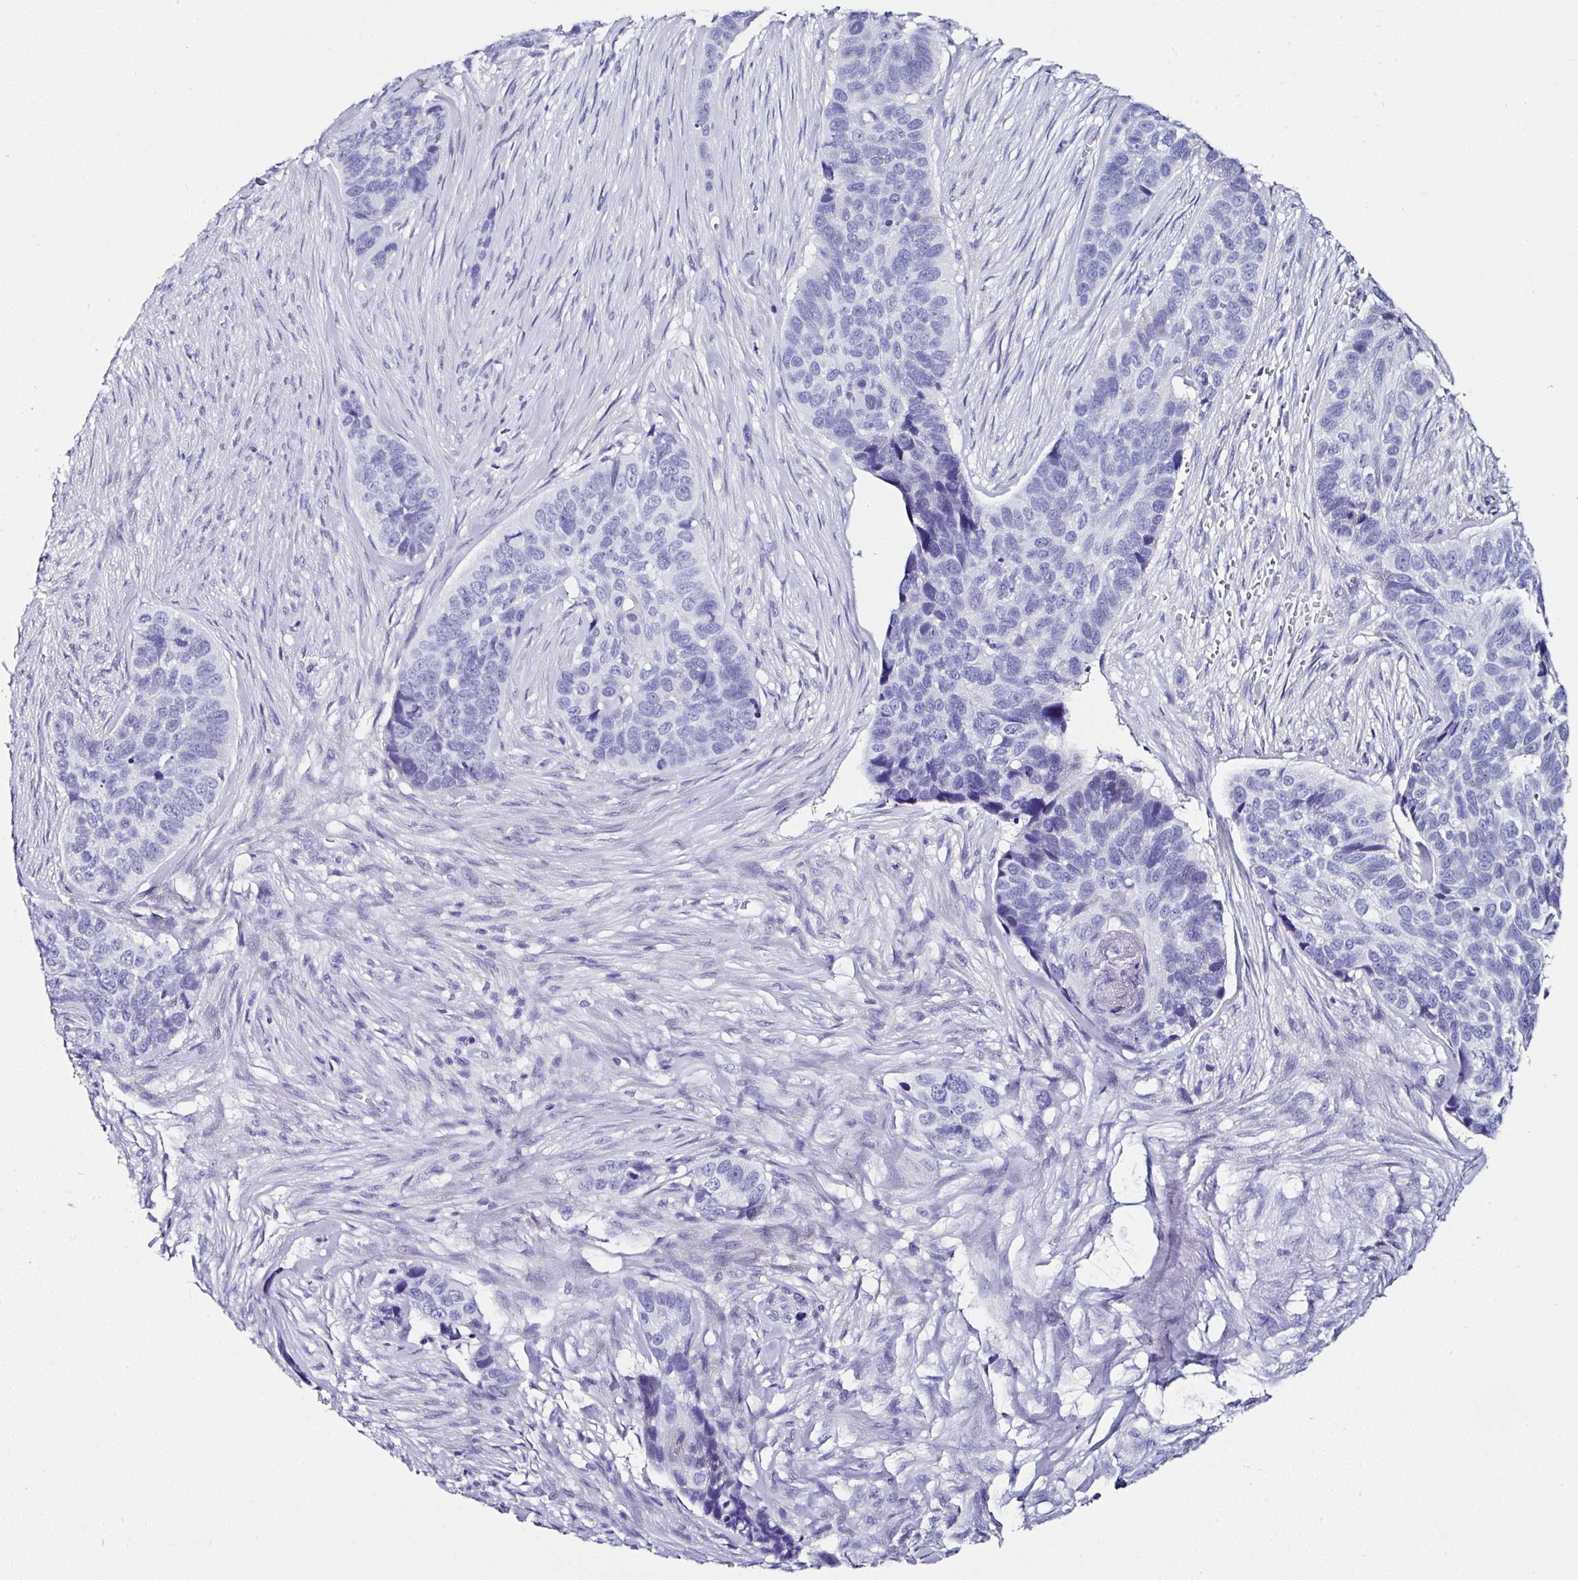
{"staining": {"intensity": "negative", "quantity": "none", "location": "none"}, "tissue": "skin cancer", "cell_type": "Tumor cells", "image_type": "cancer", "snomed": [{"axis": "morphology", "description": "Basal cell carcinoma"}, {"axis": "topography", "description": "Skin"}], "caption": "Tumor cells show no significant protein staining in basal cell carcinoma (skin).", "gene": "UGT3A1", "patient": {"sex": "female", "age": 82}}